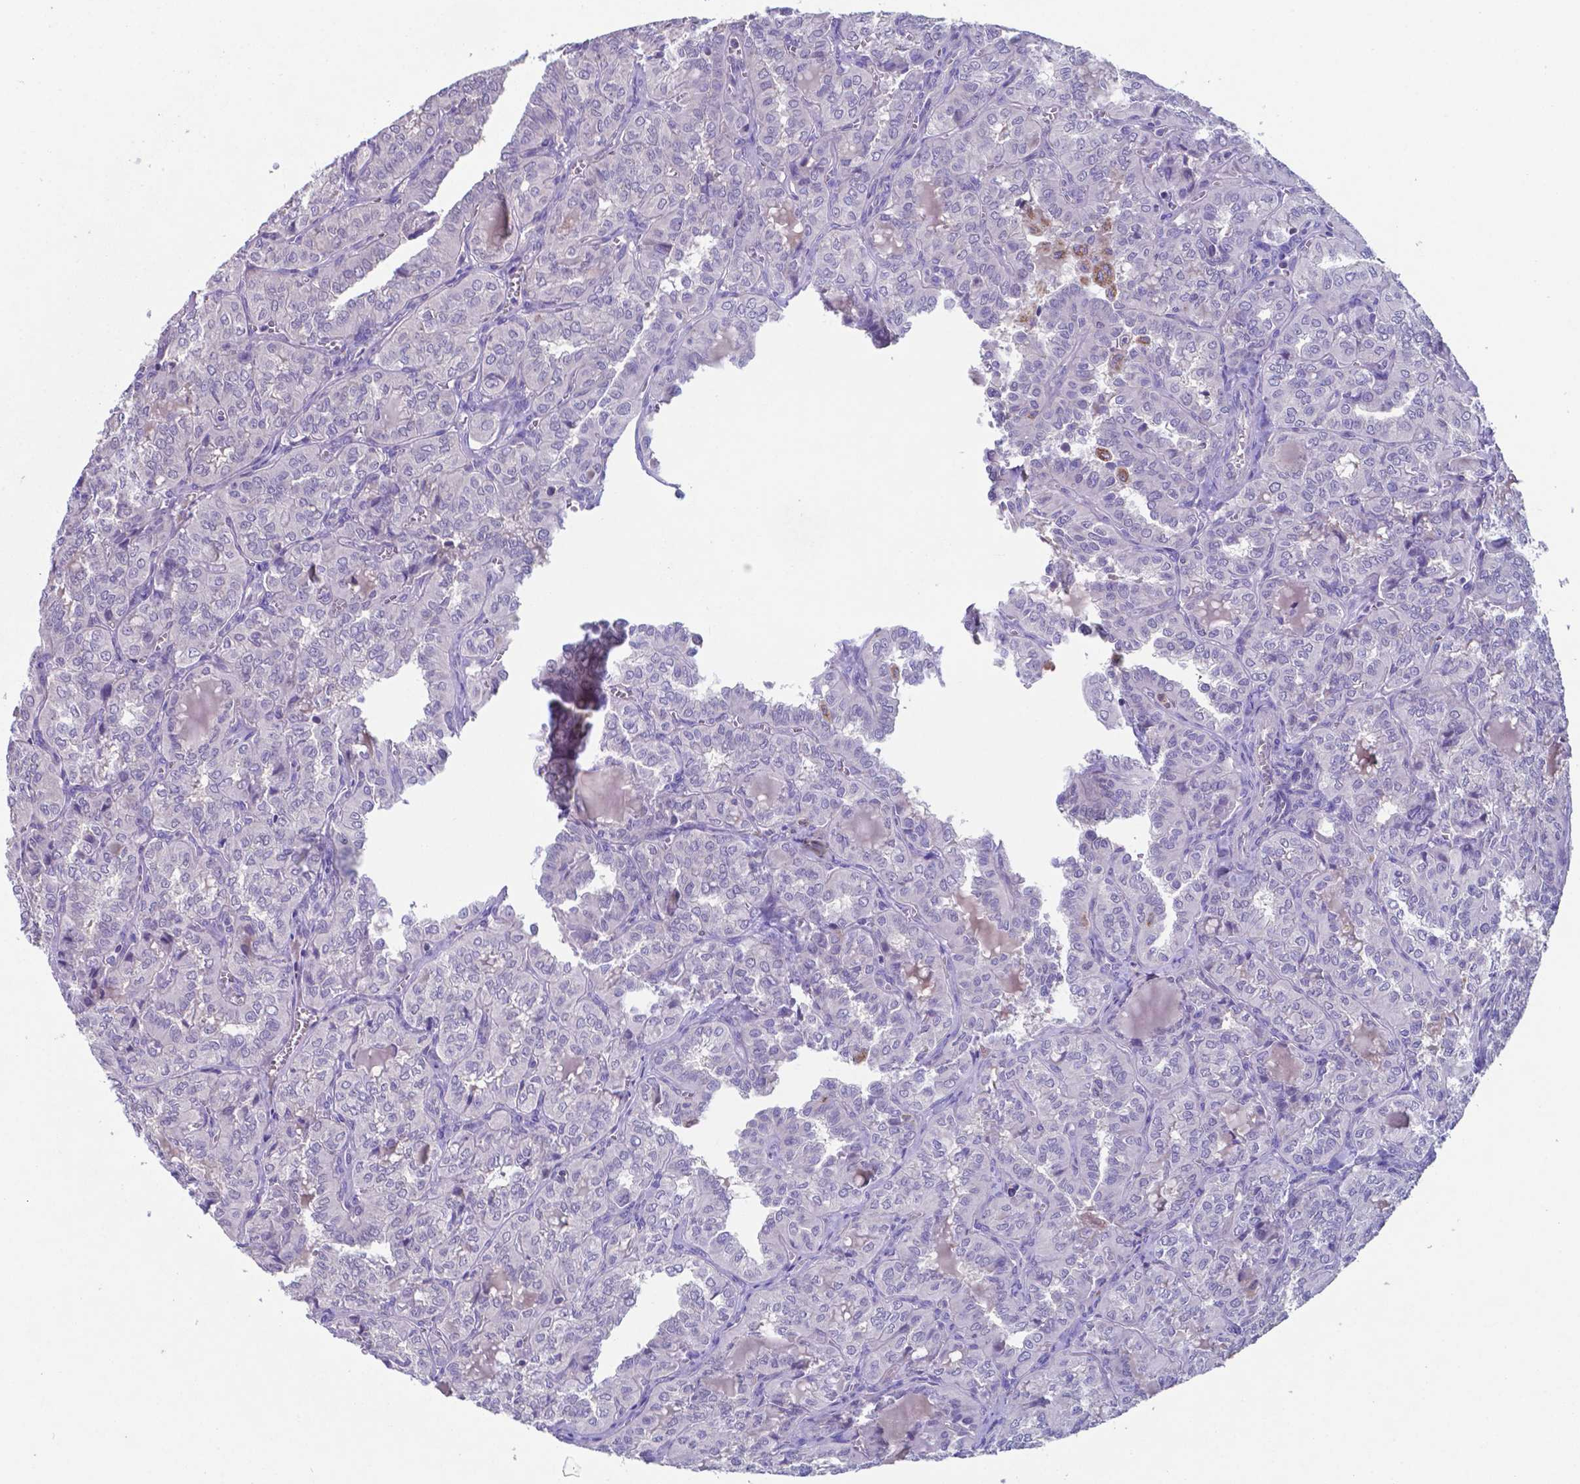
{"staining": {"intensity": "negative", "quantity": "none", "location": "none"}, "tissue": "thyroid cancer", "cell_type": "Tumor cells", "image_type": "cancer", "snomed": [{"axis": "morphology", "description": "Papillary adenocarcinoma, NOS"}, {"axis": "topography", "description": "Thyroid gland"}], "caption": "Photomicrograph shows no protein staining in tumor cells of thyroid papillary adenocarcinoma tissue. (DAB immunohistochemistry, high magnification).", "gene": "TYRO3", "patient": {"sex": "female", "age": 41}}